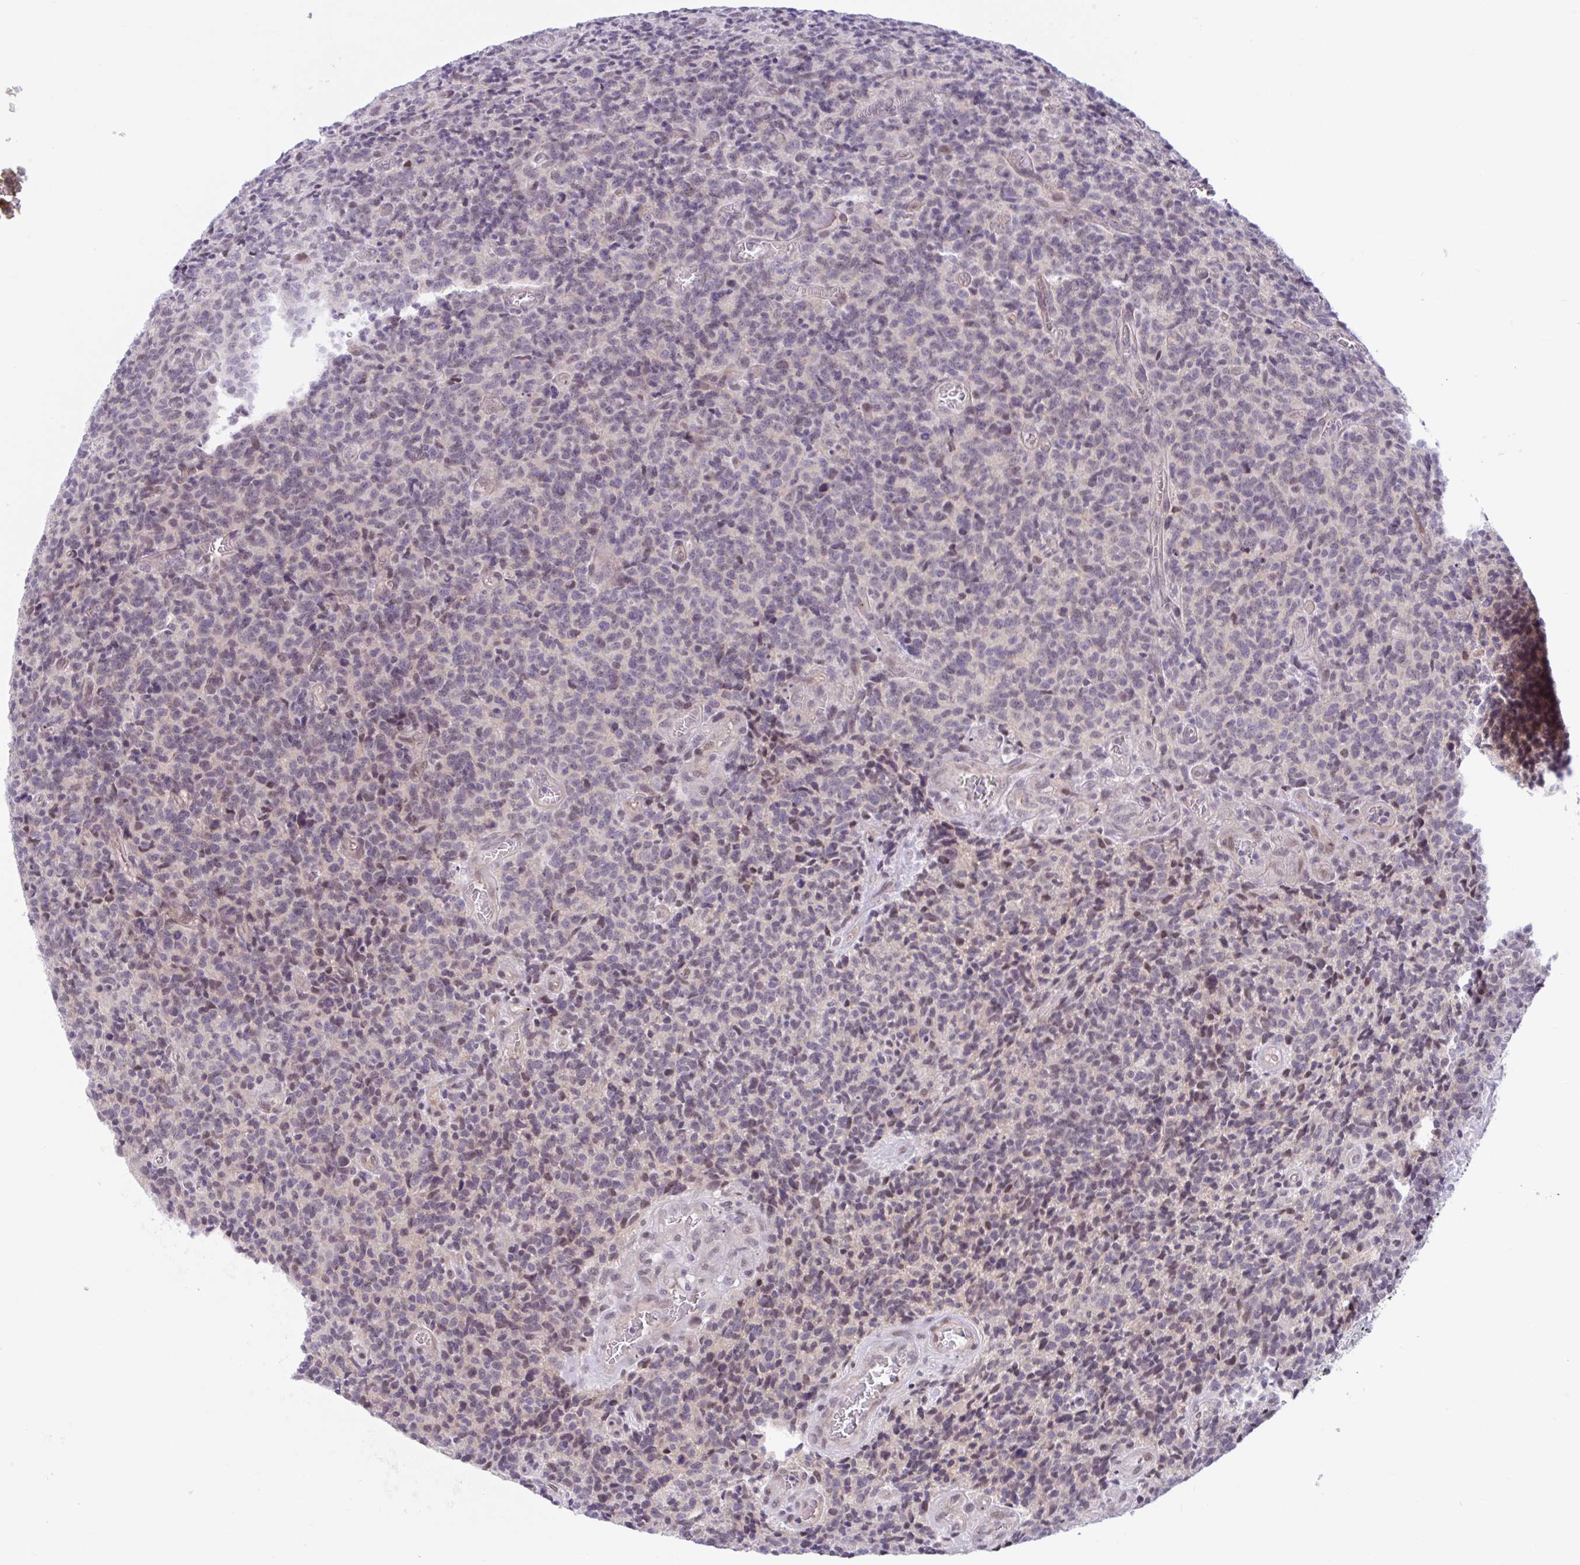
{"staining": {"intensity": "weak", "quantity": "<25%", "location": "nuclear"}, "tissue": "glioma", "cell_type": "Tumor cells", "image_type": "cancer", "snomed": [{"axis": "morphology", "description": "Glioma, malignant, High grade"}, {"axis": "topography", "description": "Brain"}], "caption": "DAB immunohistochemical staining of human glioma demonstrates no significant positivity in tumor cells. (Brightfield microscopy of DAB (3,3'-diaminobenzidine) IHC at high magnification).", "gene": "TTC7B", "patient": {"sex": "male", "age": 76}}